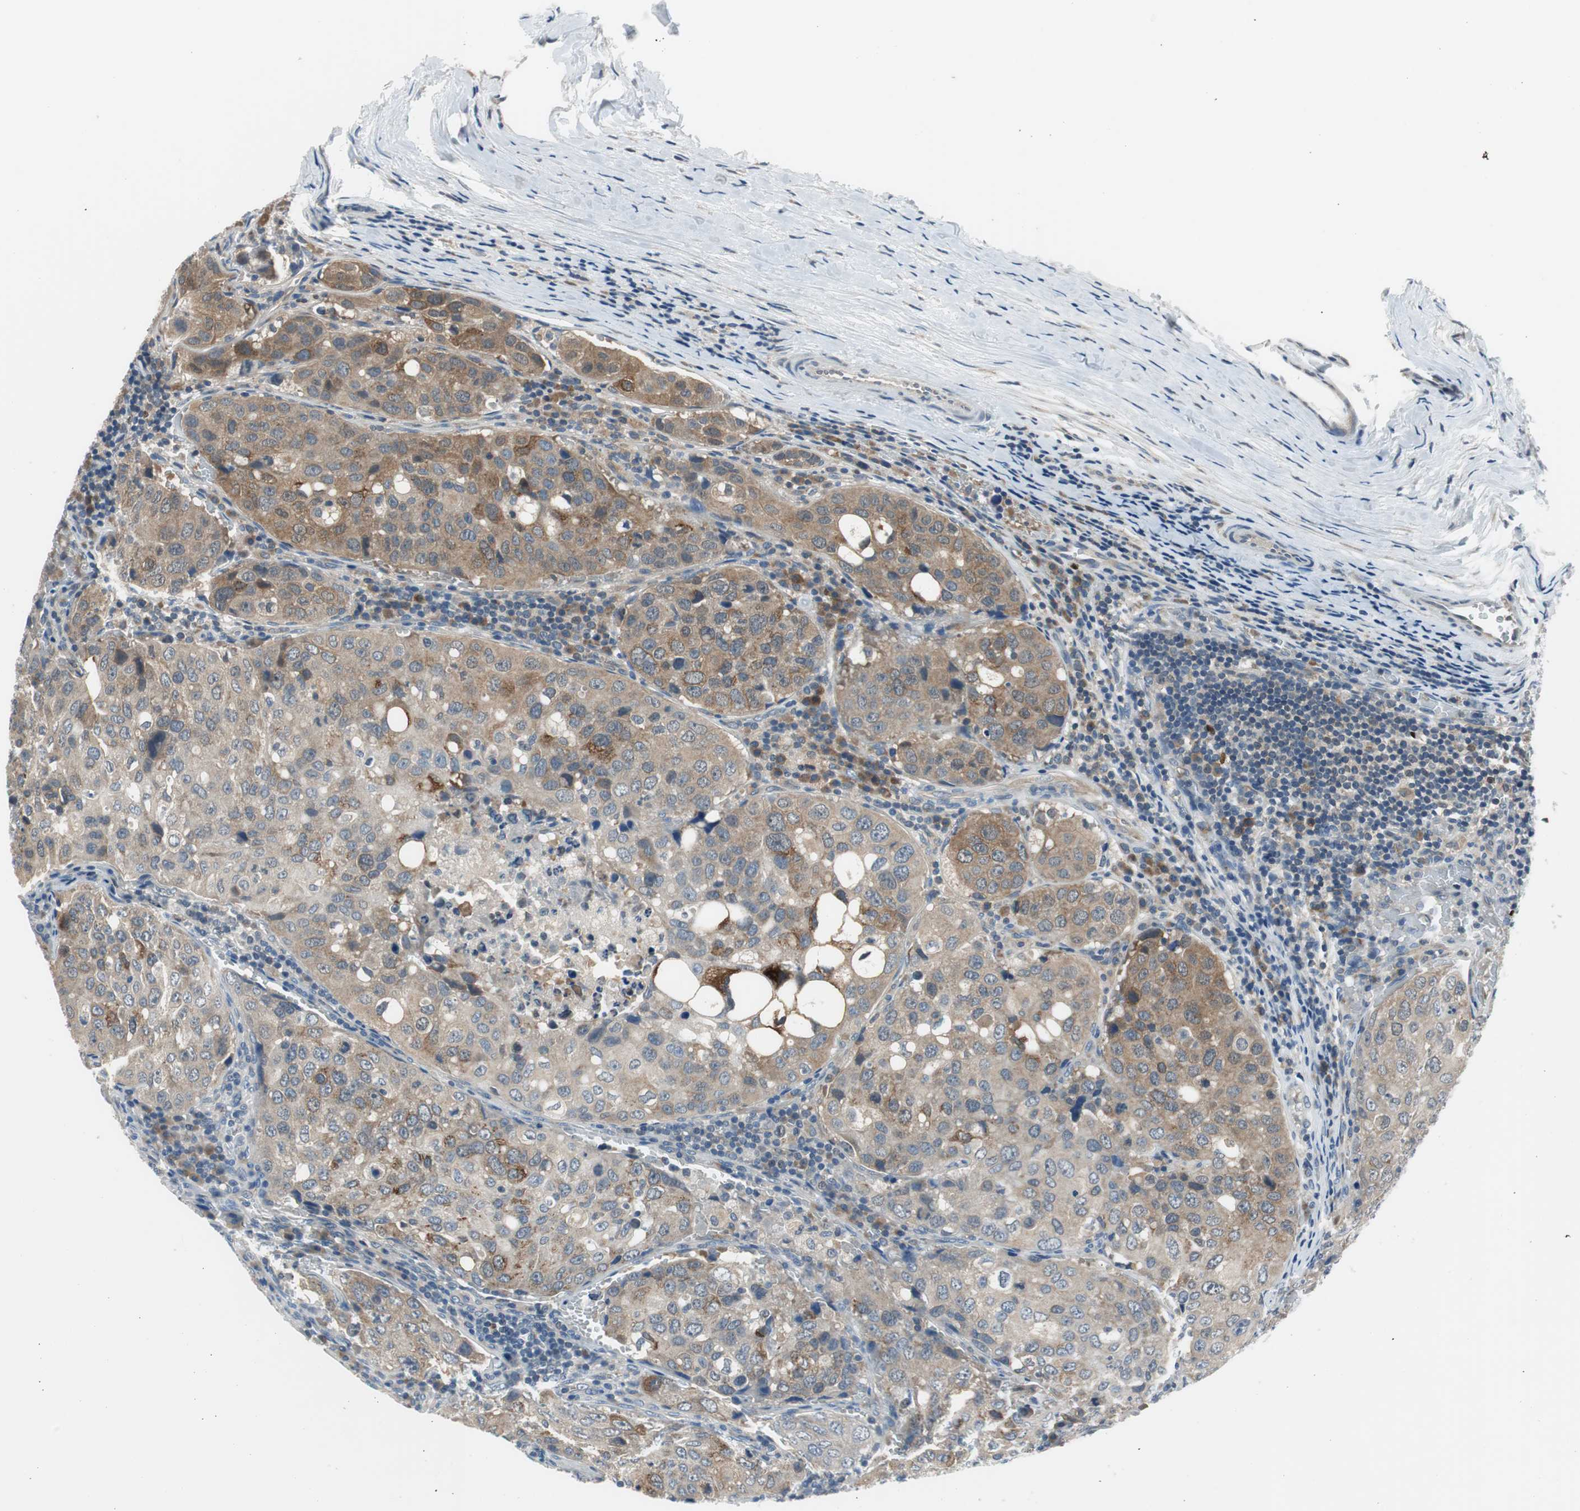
{"staining": {"intensity": "moderate", "quantity": "25%-75%", "location": "cytoplasmic/membranous"}, "tissue": "urothelial cancer", "cell_type": "Tumor cells", "image_type": "cancer", "snomed": [{"axis": "morphology", "description": "Urothelial carcinoma, High grade"}, {"axis": "topography", "description": "Lymph node"}, {"axis": "topography", "description": "Urinary bladder"}], "caption": "High-power microscopy captured an immunohistochemistry (IHC) micrograph of urothelial cancer, revealing moderate cytoplasmic/membranous expression in about 25%-75% of tumor cells. (IHC, brightfield microscopy, high magnification).", "gene": "PLAA", "patient": {"sex": "male", "age": 51}}